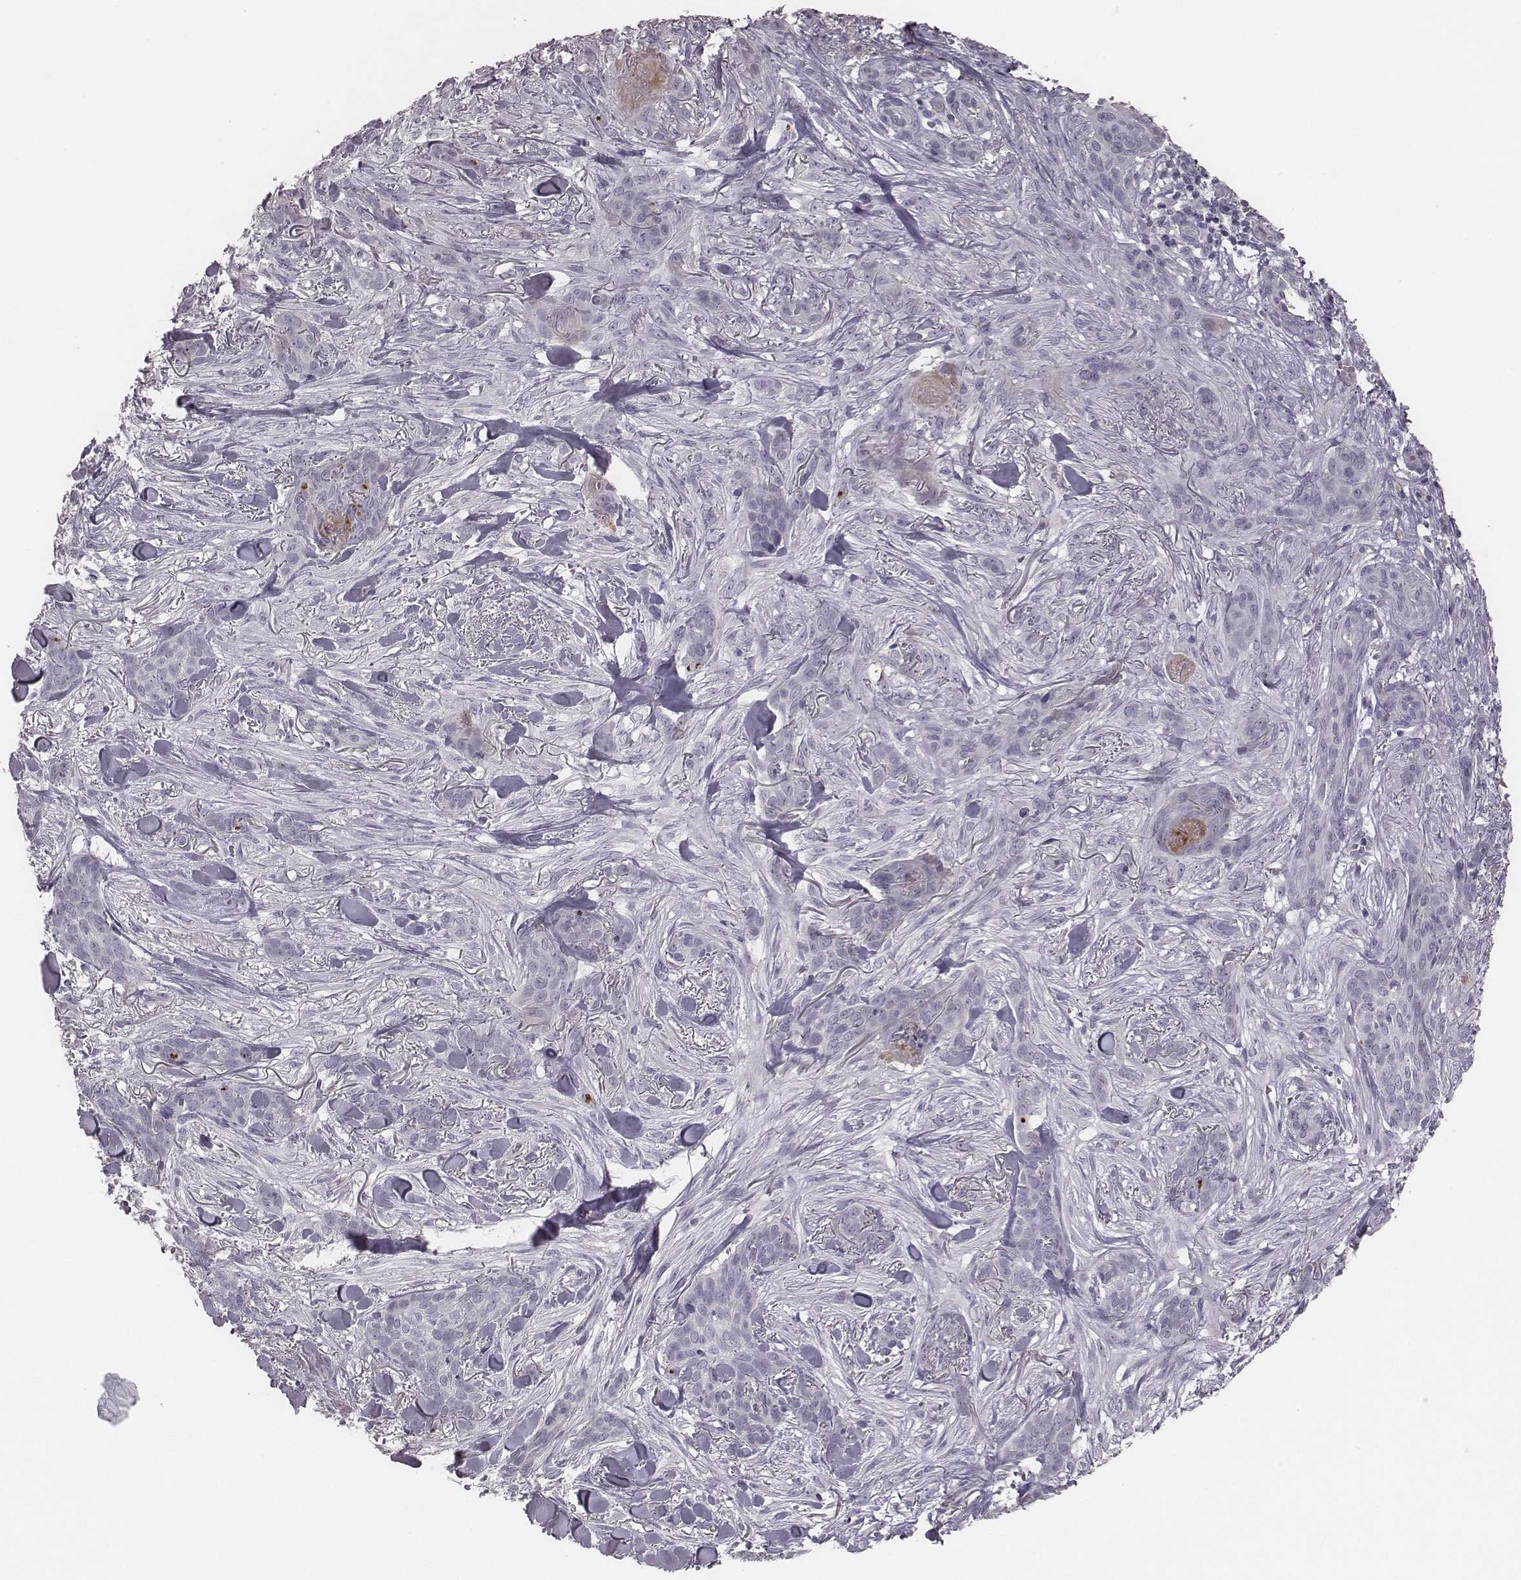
{"staining": {"intensity": "negative", "quantity": "none", "location": "none"}, "tissue": "skin cancer", "cell_type": "Tumor cells", "image_type": "cancer", "snomed": [{"axis": "morphology", "description": "Basal cell carcinoma"}, {"axis": "topography", "description": "Skin"}], "caption": "DAB (3,3'-diaminobenzidine) immunohistochemical staining of human skin basal cell carcinoma exhibits no significant expression in tumor cells.", "gene": "TLX3", "patient": {"sex": "female", "age": 61}}